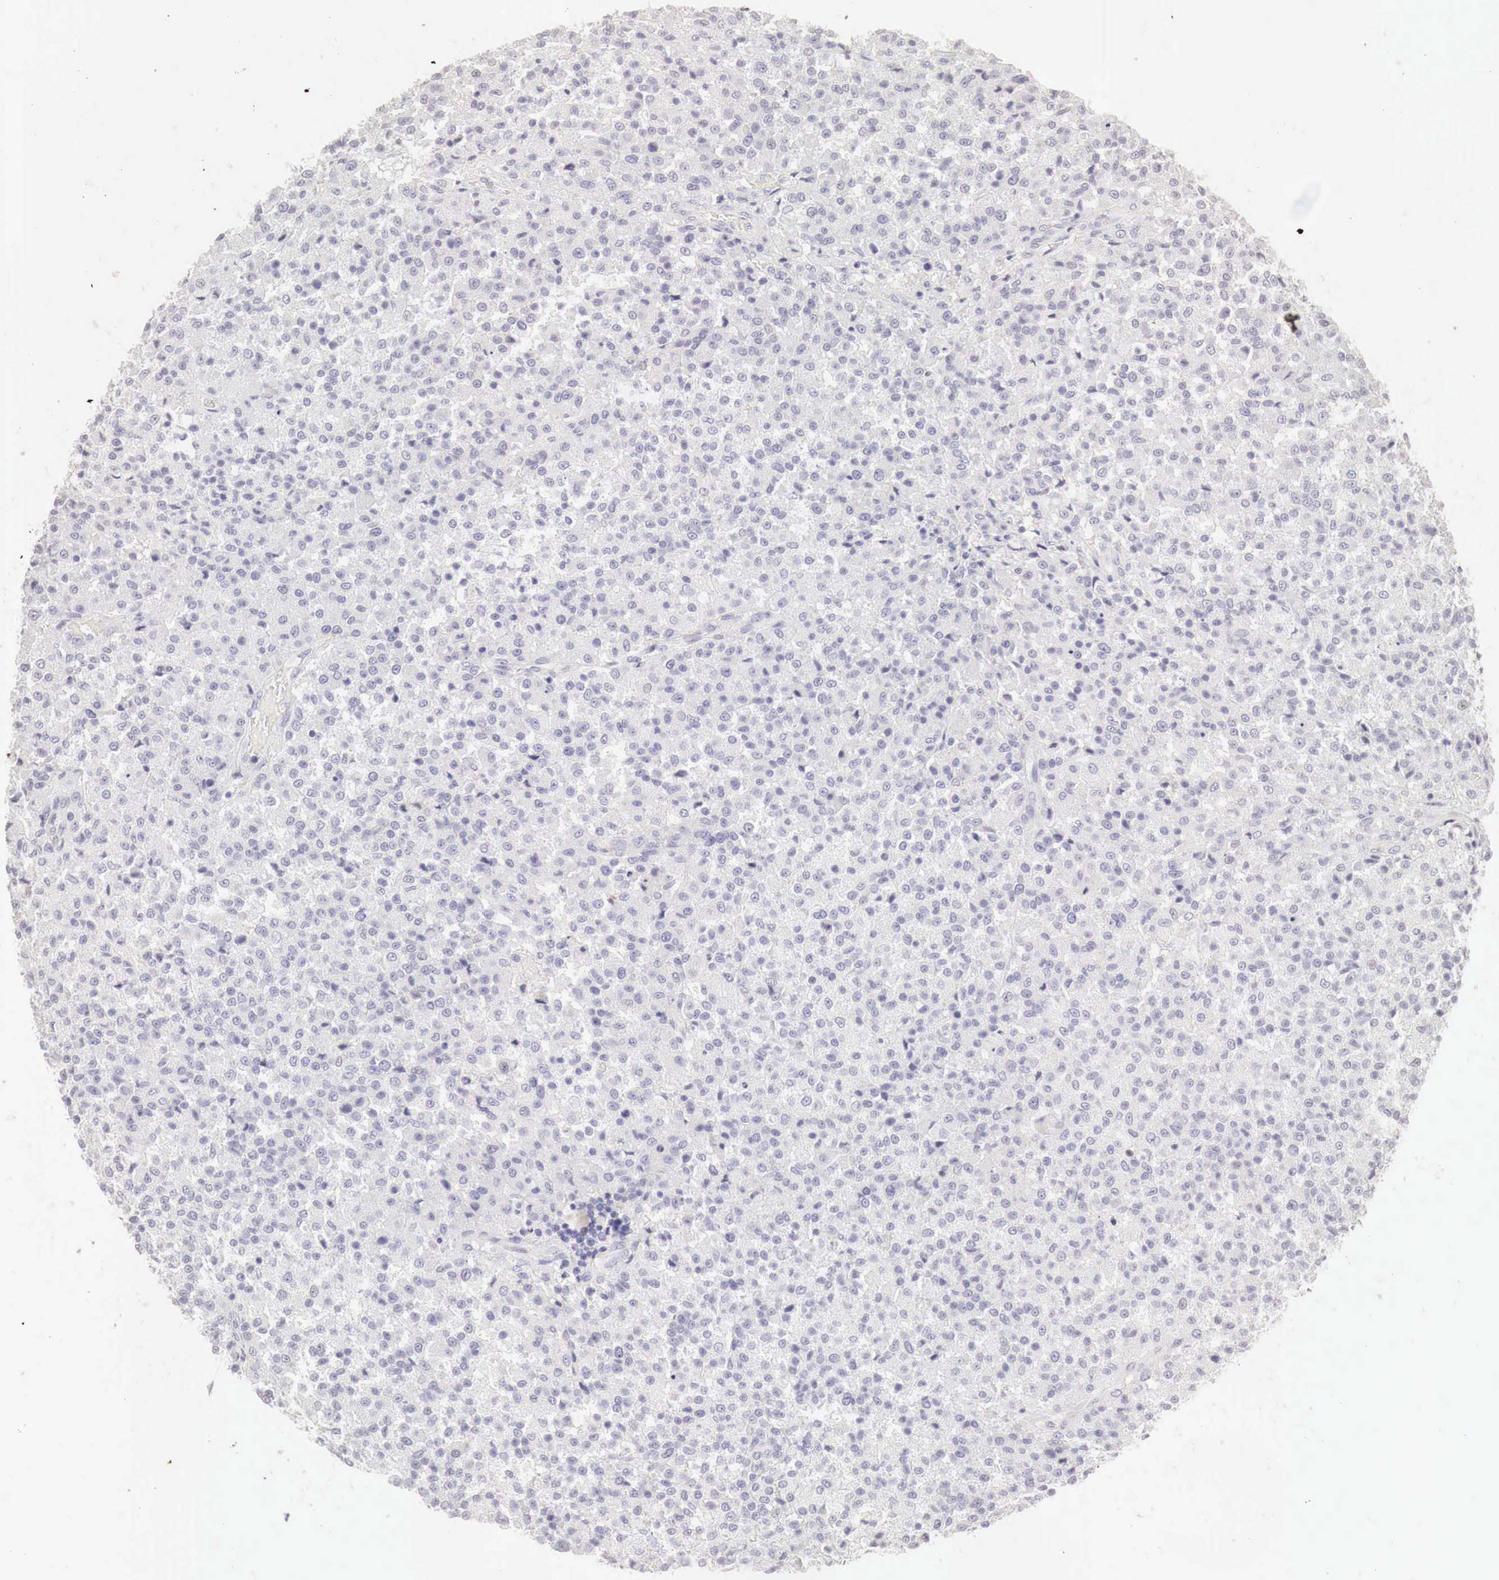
{"staining": {"intensity": "negative", "quantity": "none", "location": "none"}, "tissue": "testis cancer", "cell_type": "Tumor cells", "image_type": "cancer", "snomed": [{"axis": "morphology", "description": "Seminoma, NOS"}, {"axis": "topography", "description": "Testis"}], "caption": "This is a histopathology image of immunohistochemistry staining of testis cancer, which shows no staining in tumor cells.", "gene": "OTC", "patient": {"sex": "male", "age": 59}}